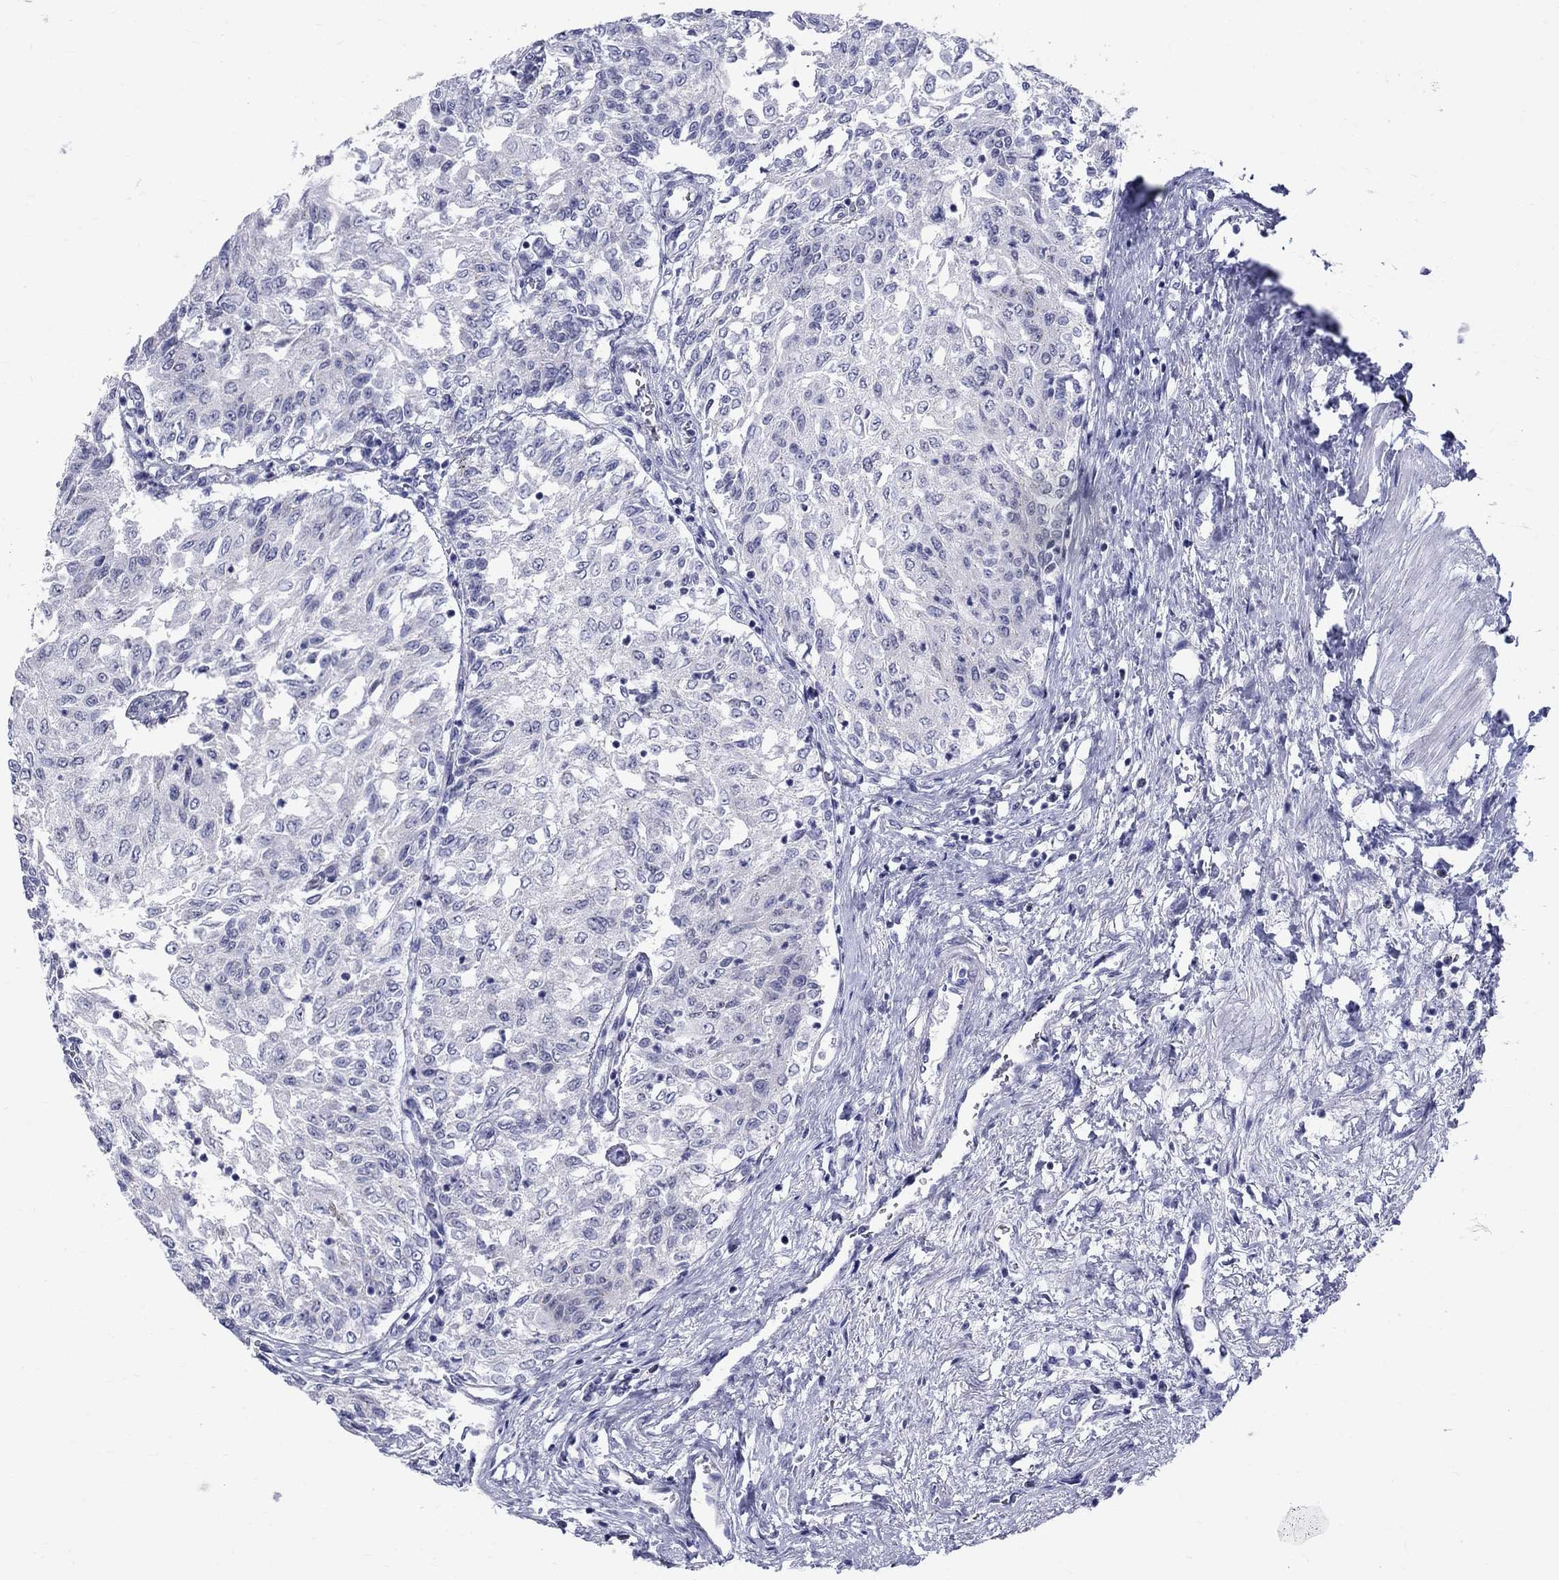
{"staining": {"intensity": "negative", "quantity": "none", "location": "none"}, "tissue": "urothelial cancer", "cell_type": "Tumor cells", "image_type": "cancer", "snomed": [{"axis": "morphology", "description": "Urothelial carcinoma, Low grade"}, {"axis": "topography", "description": "Urinary bladder"}], "caption": "An immunohistochemistry (IHC) micrograph of urothelial cancer is shown. There is no staining in tumor cells of urothelial cancer. (DAB immunohistochemistry with hematoxylin counter stain).", "gene": "CEP43", "patient": {"sex": "male", "age": 78}}